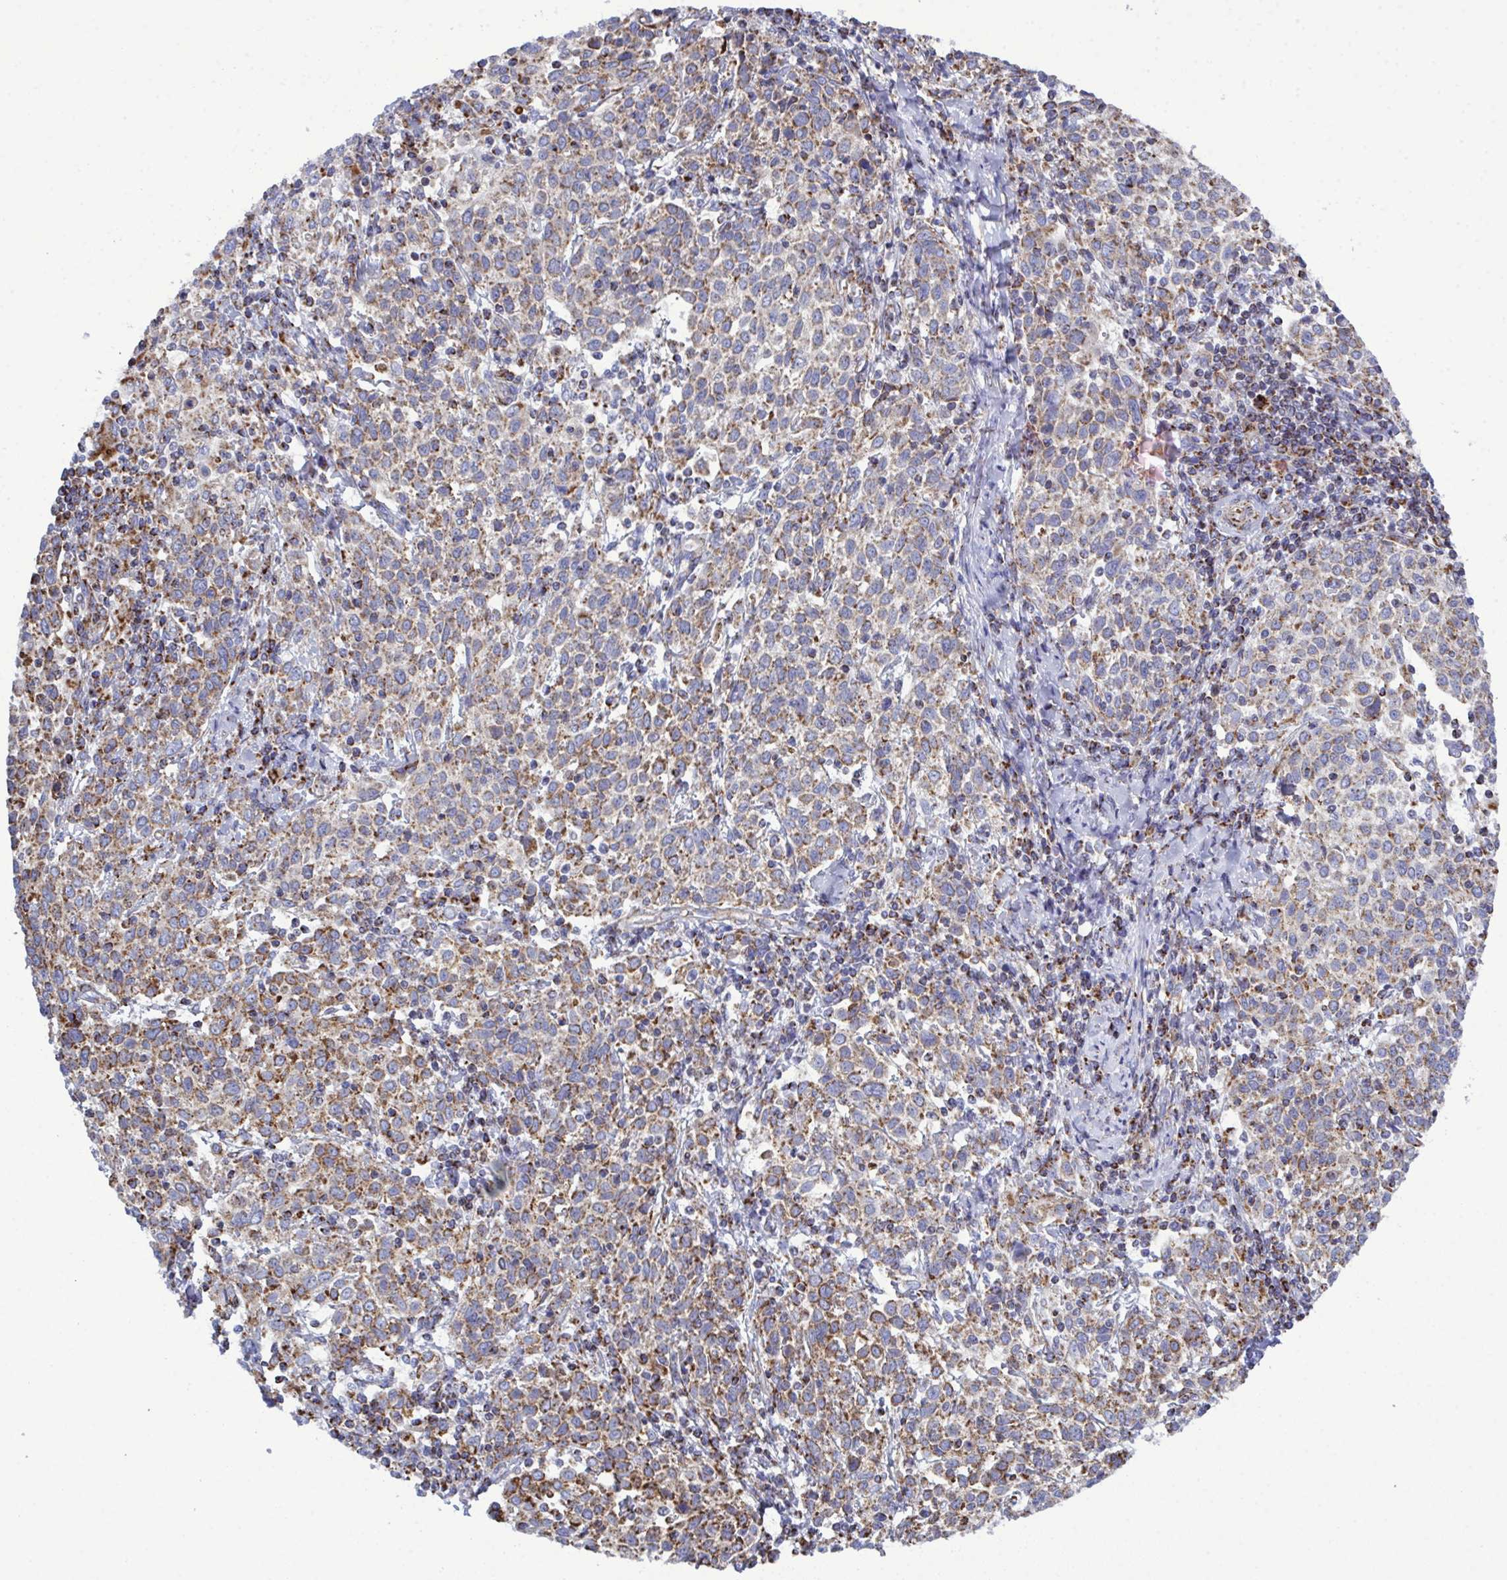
{"staining": {"intensity": "moderate", "quantity": ">75%", "location": "cytoplasmic/membranous"}, "tissue": "cervical cancer", "cell_type": "Tumor cells", "image_type": "cancer", "snomed": [{"axis": "morphology", "description": "Squamous cell carcinoma, NOS"}, {"axis": "topography", "description": "Cervix"}], "caption": "Cervical cancer stained for a protein (brown) shows moderate cytoplasmic/membranous positive expression in approximately >75% of tumor cells.", "gene": "CSDE1", "patient": {"sex": "female", "age": 61}}